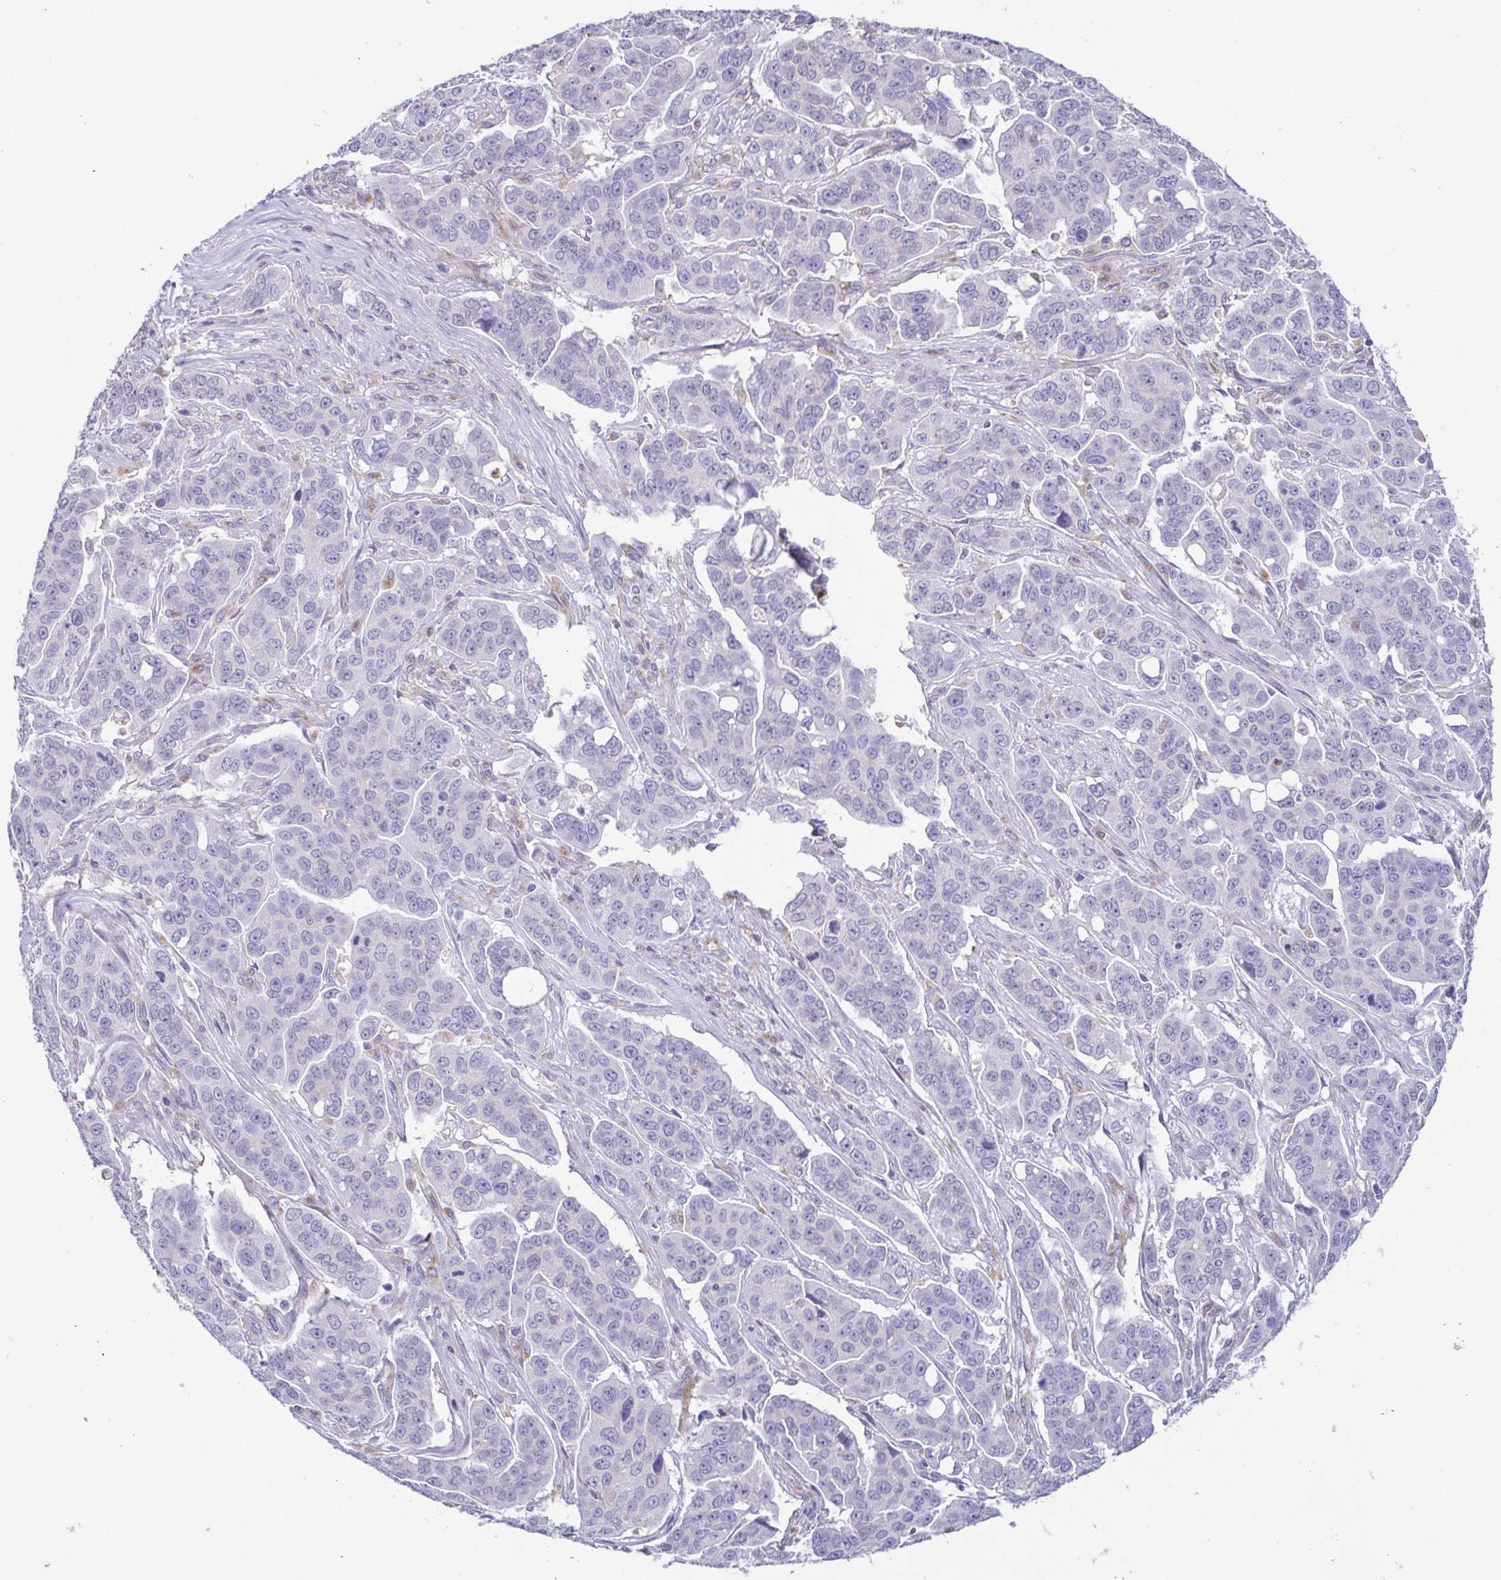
{"staining": {"intensity": "negative", "quantity": "none", "location": "none"}, "tissue": "ovarian cancer", "cell_type": "Tumor cells", "image_type": "cancer", "snomed": [{"axis": "morphology", "description": "Carcinoma, endometroid"}, {"axis": "topography", "description": "Ovary"}], "caption": "High magnification brightfield microscopy of endometroid carcinoma (ovarian) stained with DAB (brown) and counterstained with hematoxylin (blue): tumor cells show no significant staining. (DAB (3,3'-diaminobenzidine) immunohistochemistry (IHC) visualized using brightfield microscopy, high magnification).", "gene": "ATP6V1G2", "patient": {"sex": "female", "age": 78}}